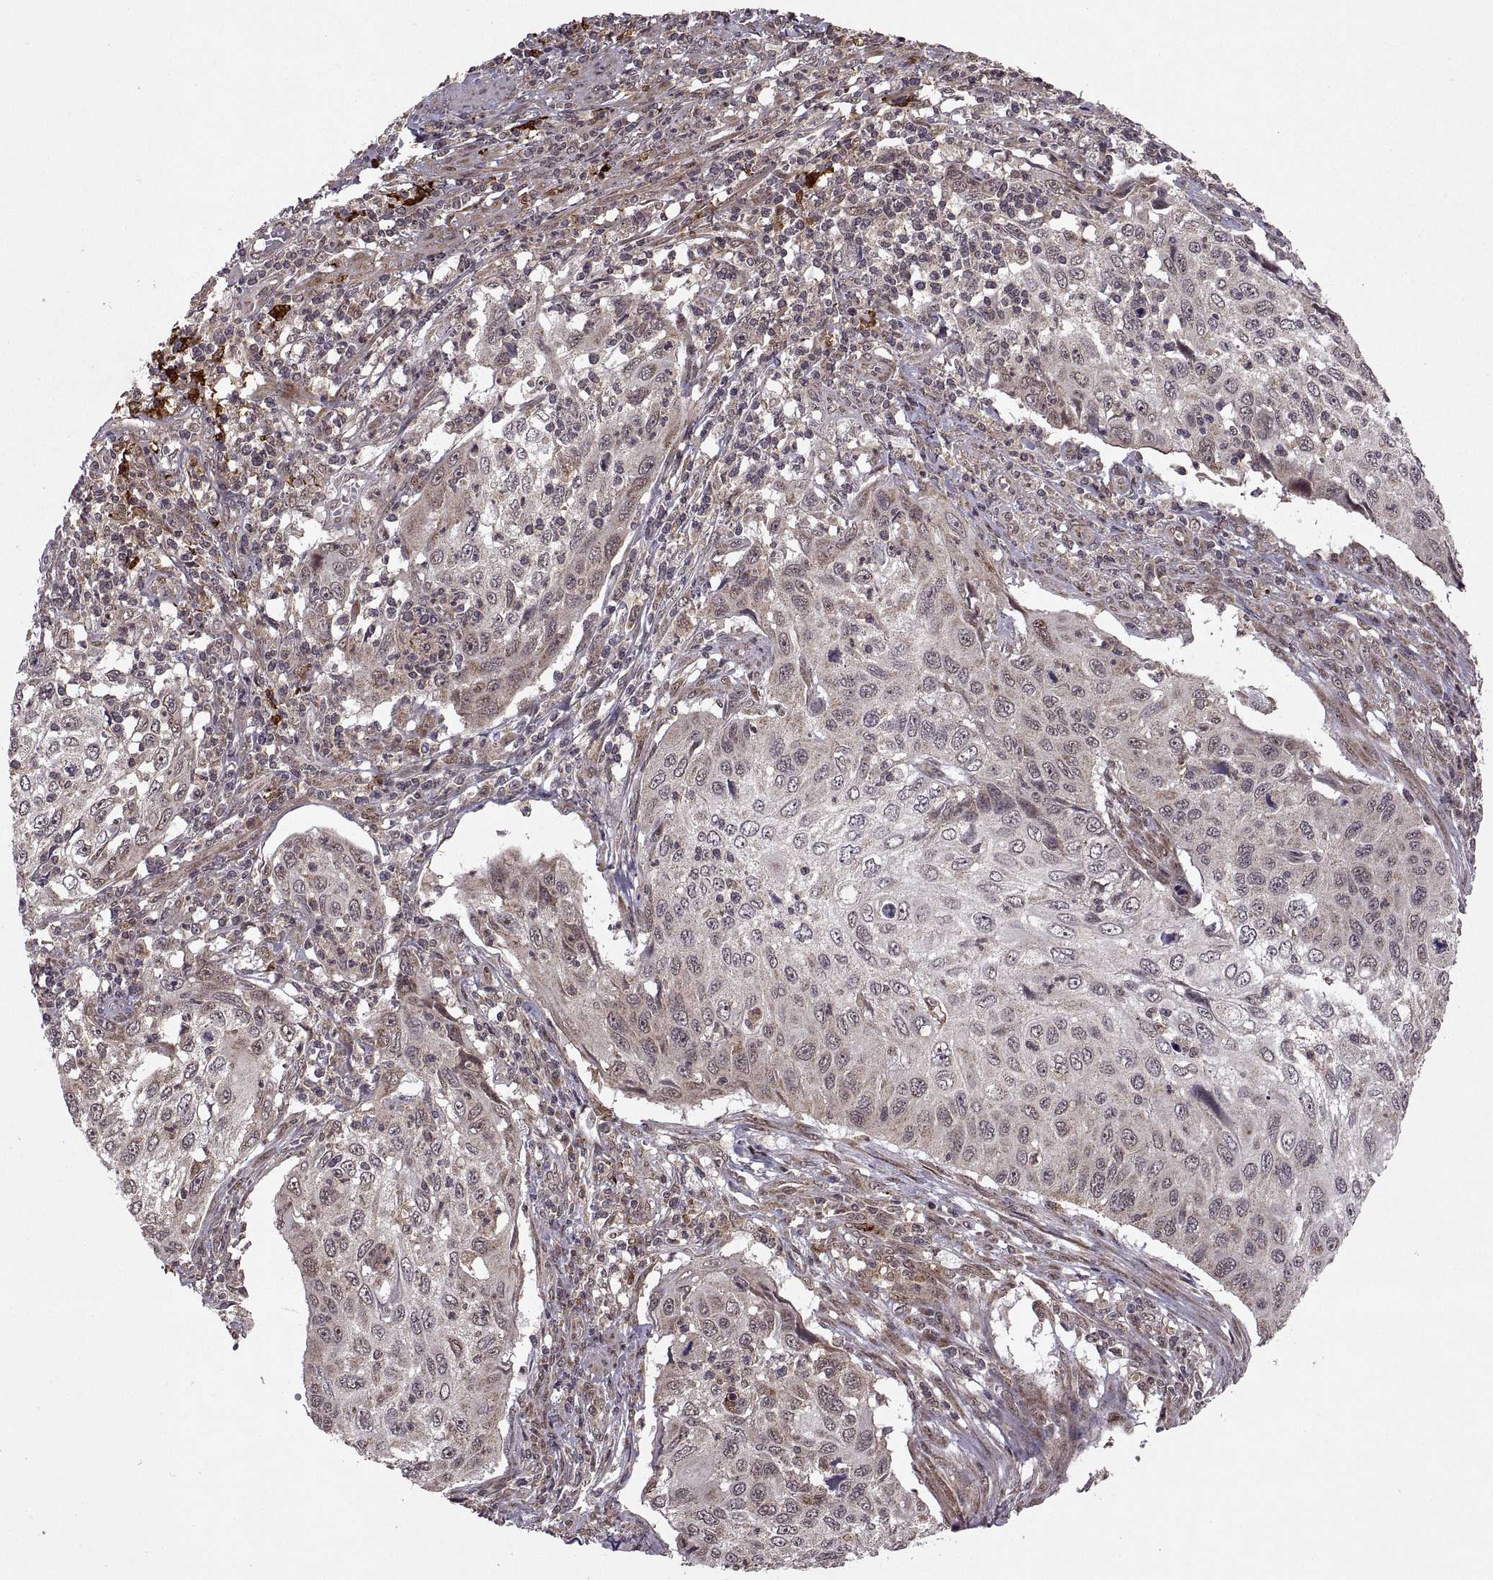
{"staining": {"intensity": "negative", "quantity": "none", "location": "none"}, "tissue": "cervical cancer", "cell_type": "Tumor cells", "image_type": "cancer", "snomed": [{"axis": "morphology", "description": "Squamous cell carcinoma, NOS"}, {"axis": "topography", "description": "Cervix"}], "caption": "This is a micrograph of IHC staining of cervical squamous cell carcinoma, which shows no staining in tumor cells. Nuclei are stained in blue.", "gene": "PTOV1", "patient": {"sex": "female", "age": 70}}